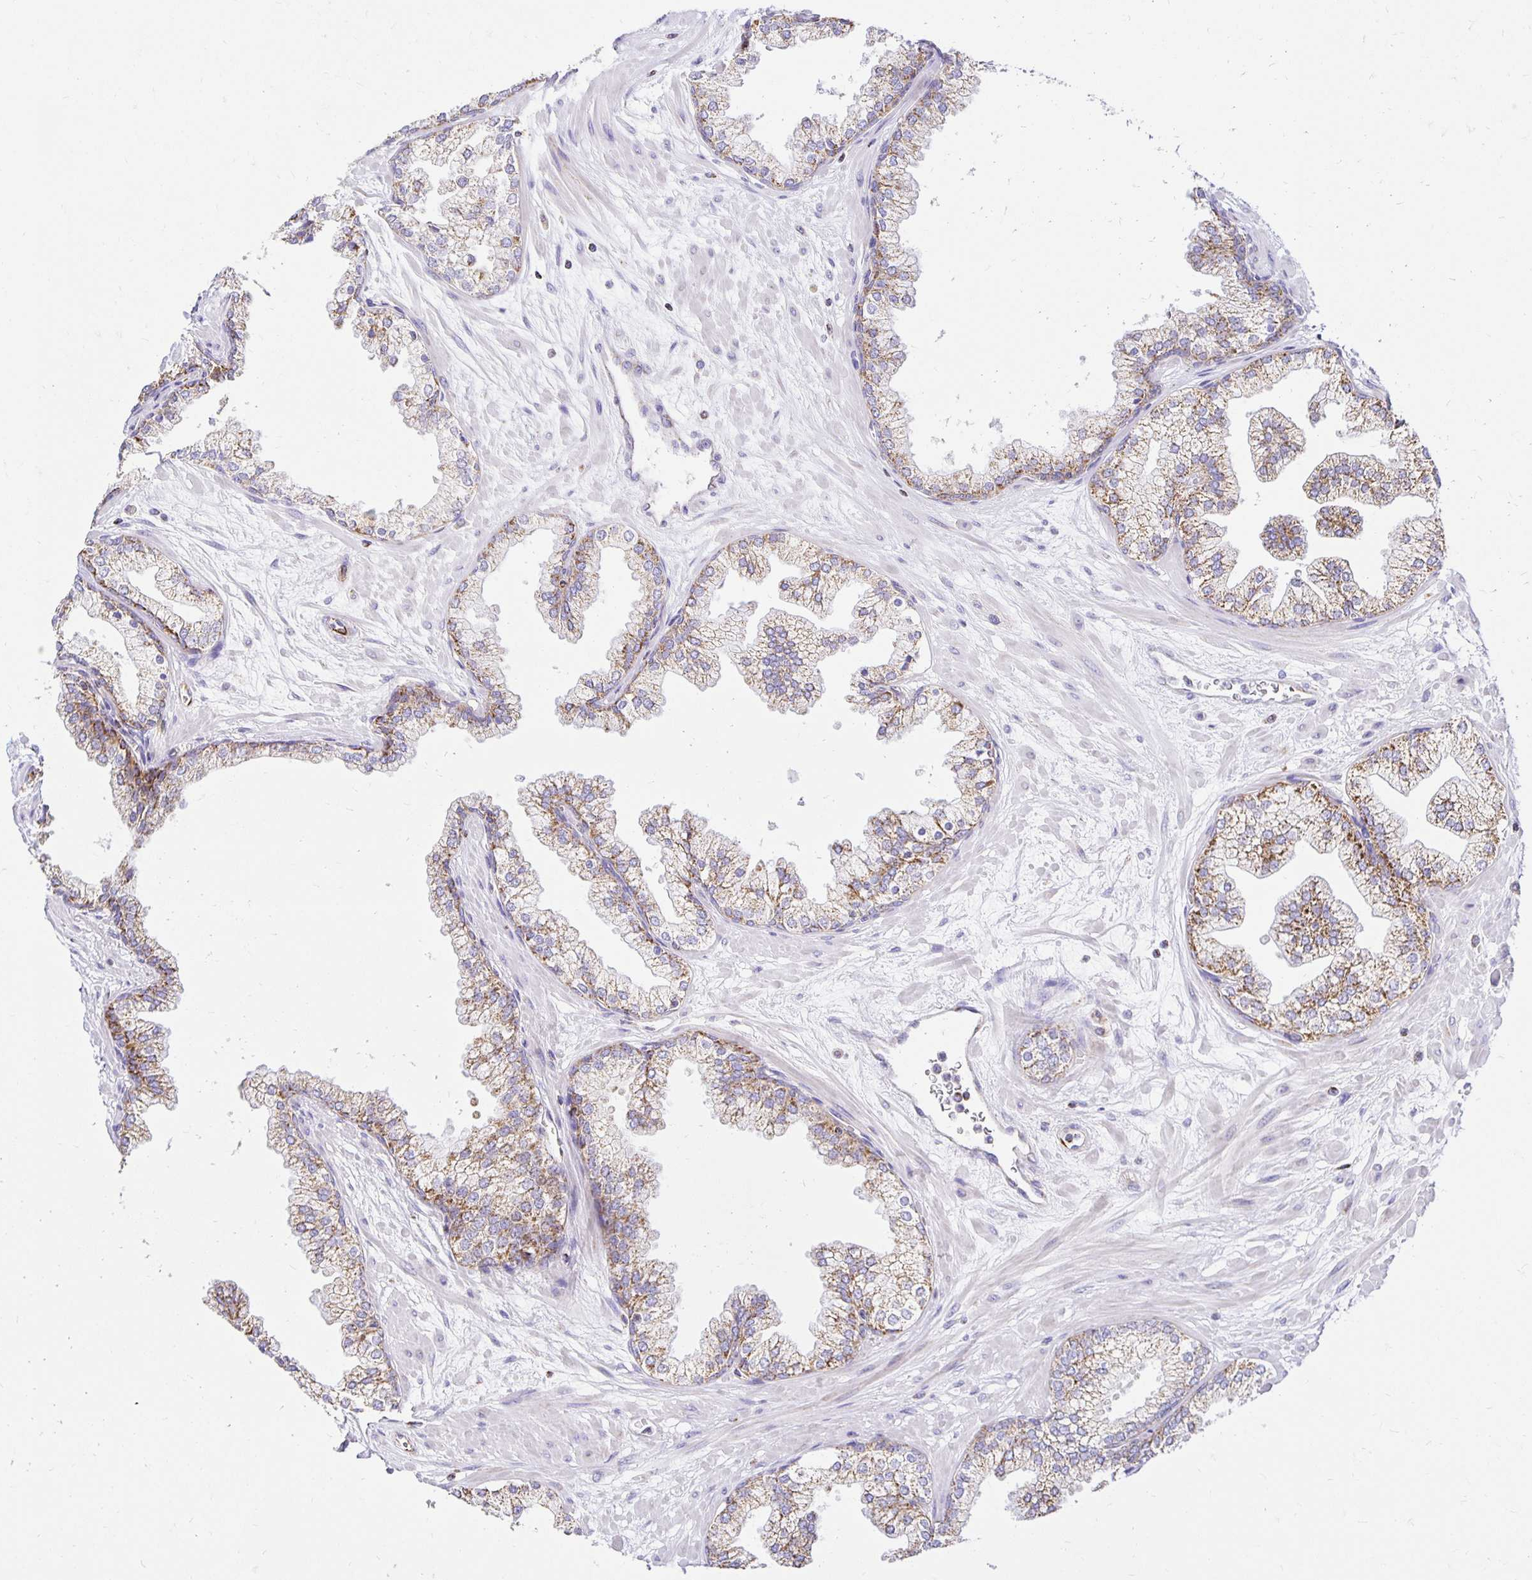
{"staining": {"intensity": "moderate", "quantity": ">75%", "location": "cytoplasmic/membranous"}, "tissue": "prostate", "cell_type": "Glandular cells", "image_type": "normal", "snomed": [{"axis": "morphology", "description": "Normal tissue, NOS"}, {"axis": "topography", "description": "Prostate"}, {"axis": "topography", "description": "Peripheral nerve tissue"}], "caption": "Approximately >75% of glandular cells in unremarkable human prostate demonstrate moderate cytoplasmic/membranous protein staining as visualized by brown immunohistochemical staining.", "gene": "PLAAT2", "patient": {"sex": "male", "age": 61}}